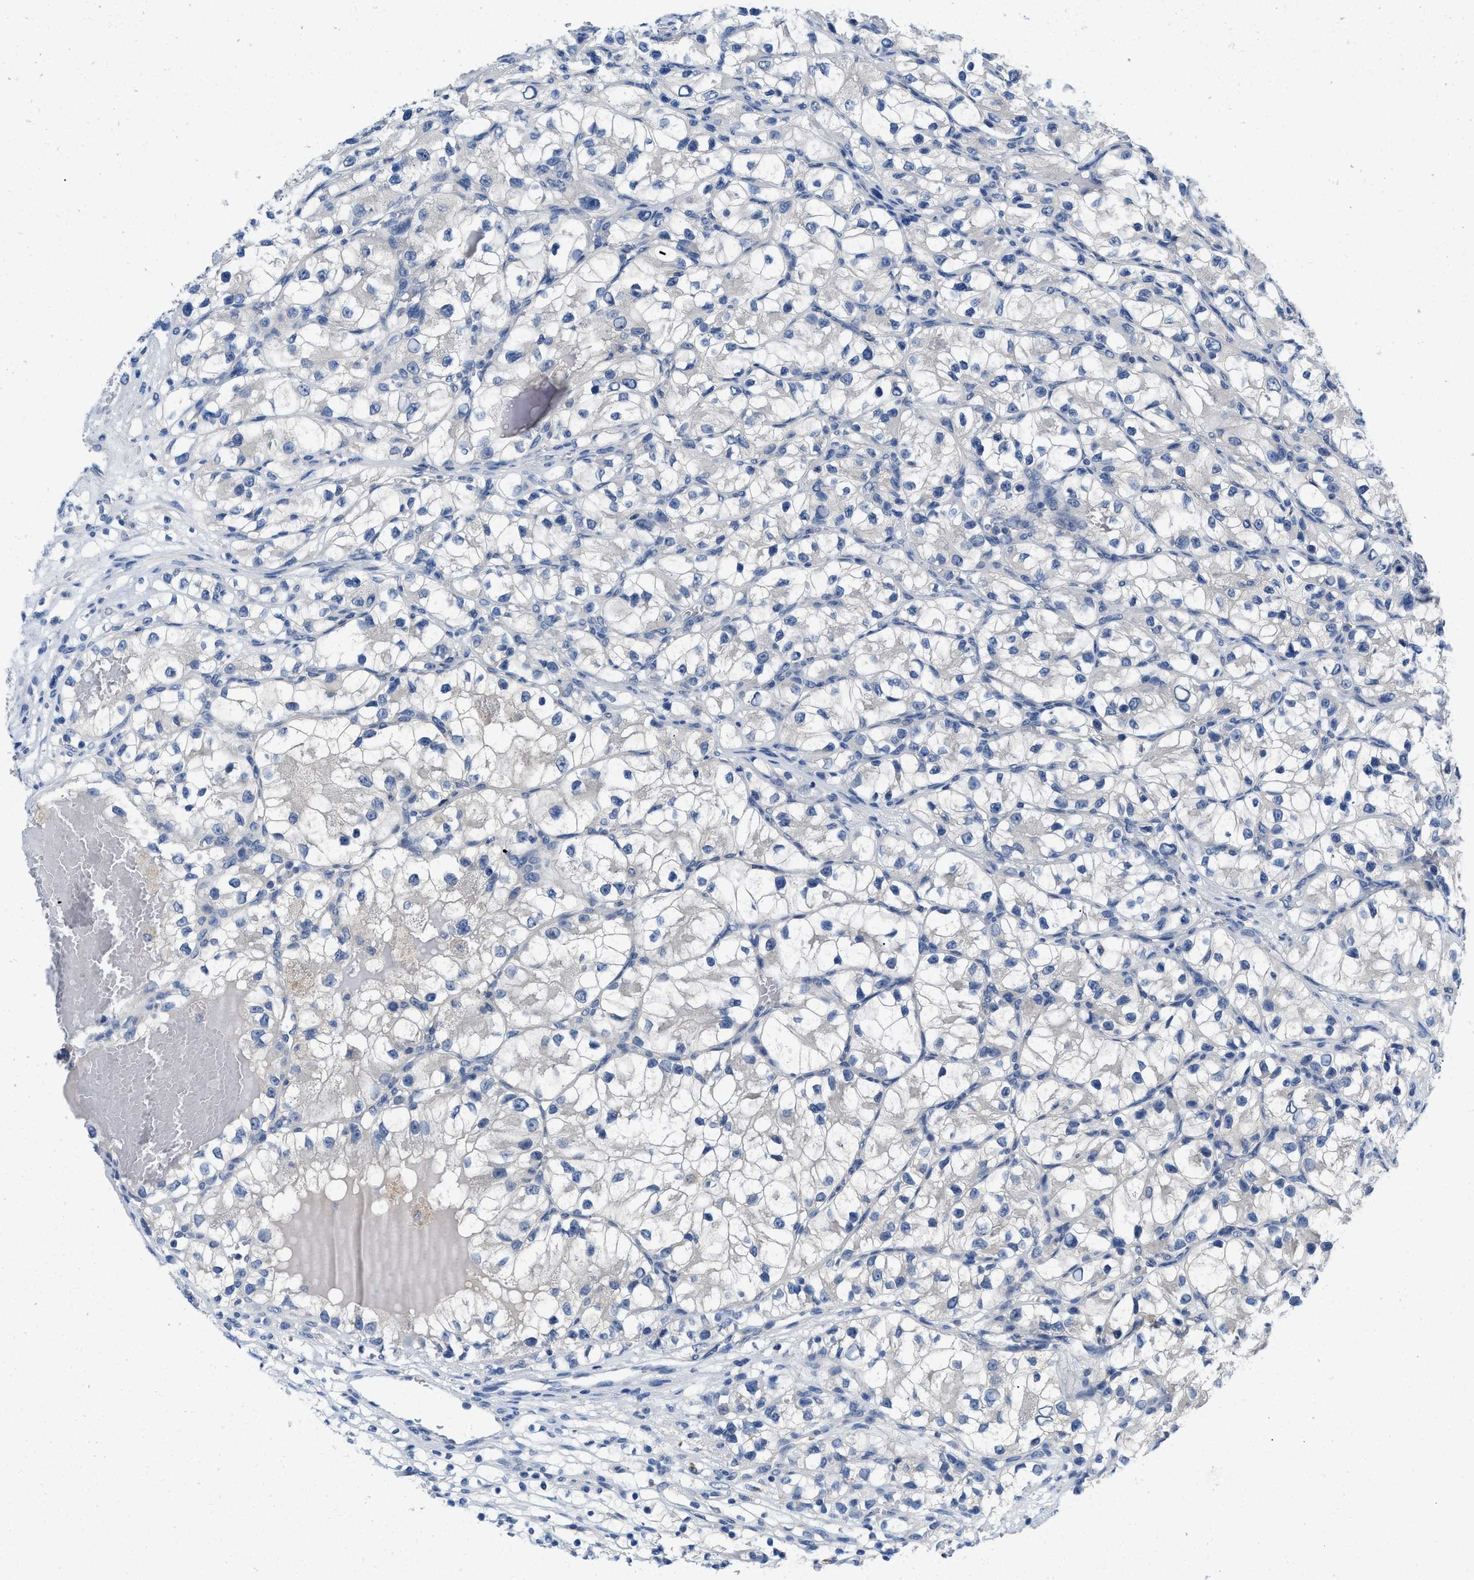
{"staining": {"intensity": "negative", "quantity": "none", "location": "none"}, "tissue": "renal cancer", "cell_type": "Tumor cells", "image_type": "cancer", "snomed": [{"axis": "morphology", "description": "Adenocarcinoma, NOS"}, {"axis": "topography", "description": "Kidney"}], "caption": "Histopathology image shows no significant protein staining in tumor cells of renal cancer. (Stains: DAB immunohistochemistry with hematoxylin counter stain, Microscopy: brightfield microscopy at high magnification).", "gene": "PYY", "patient": {"sex": "female", "age": 57}}